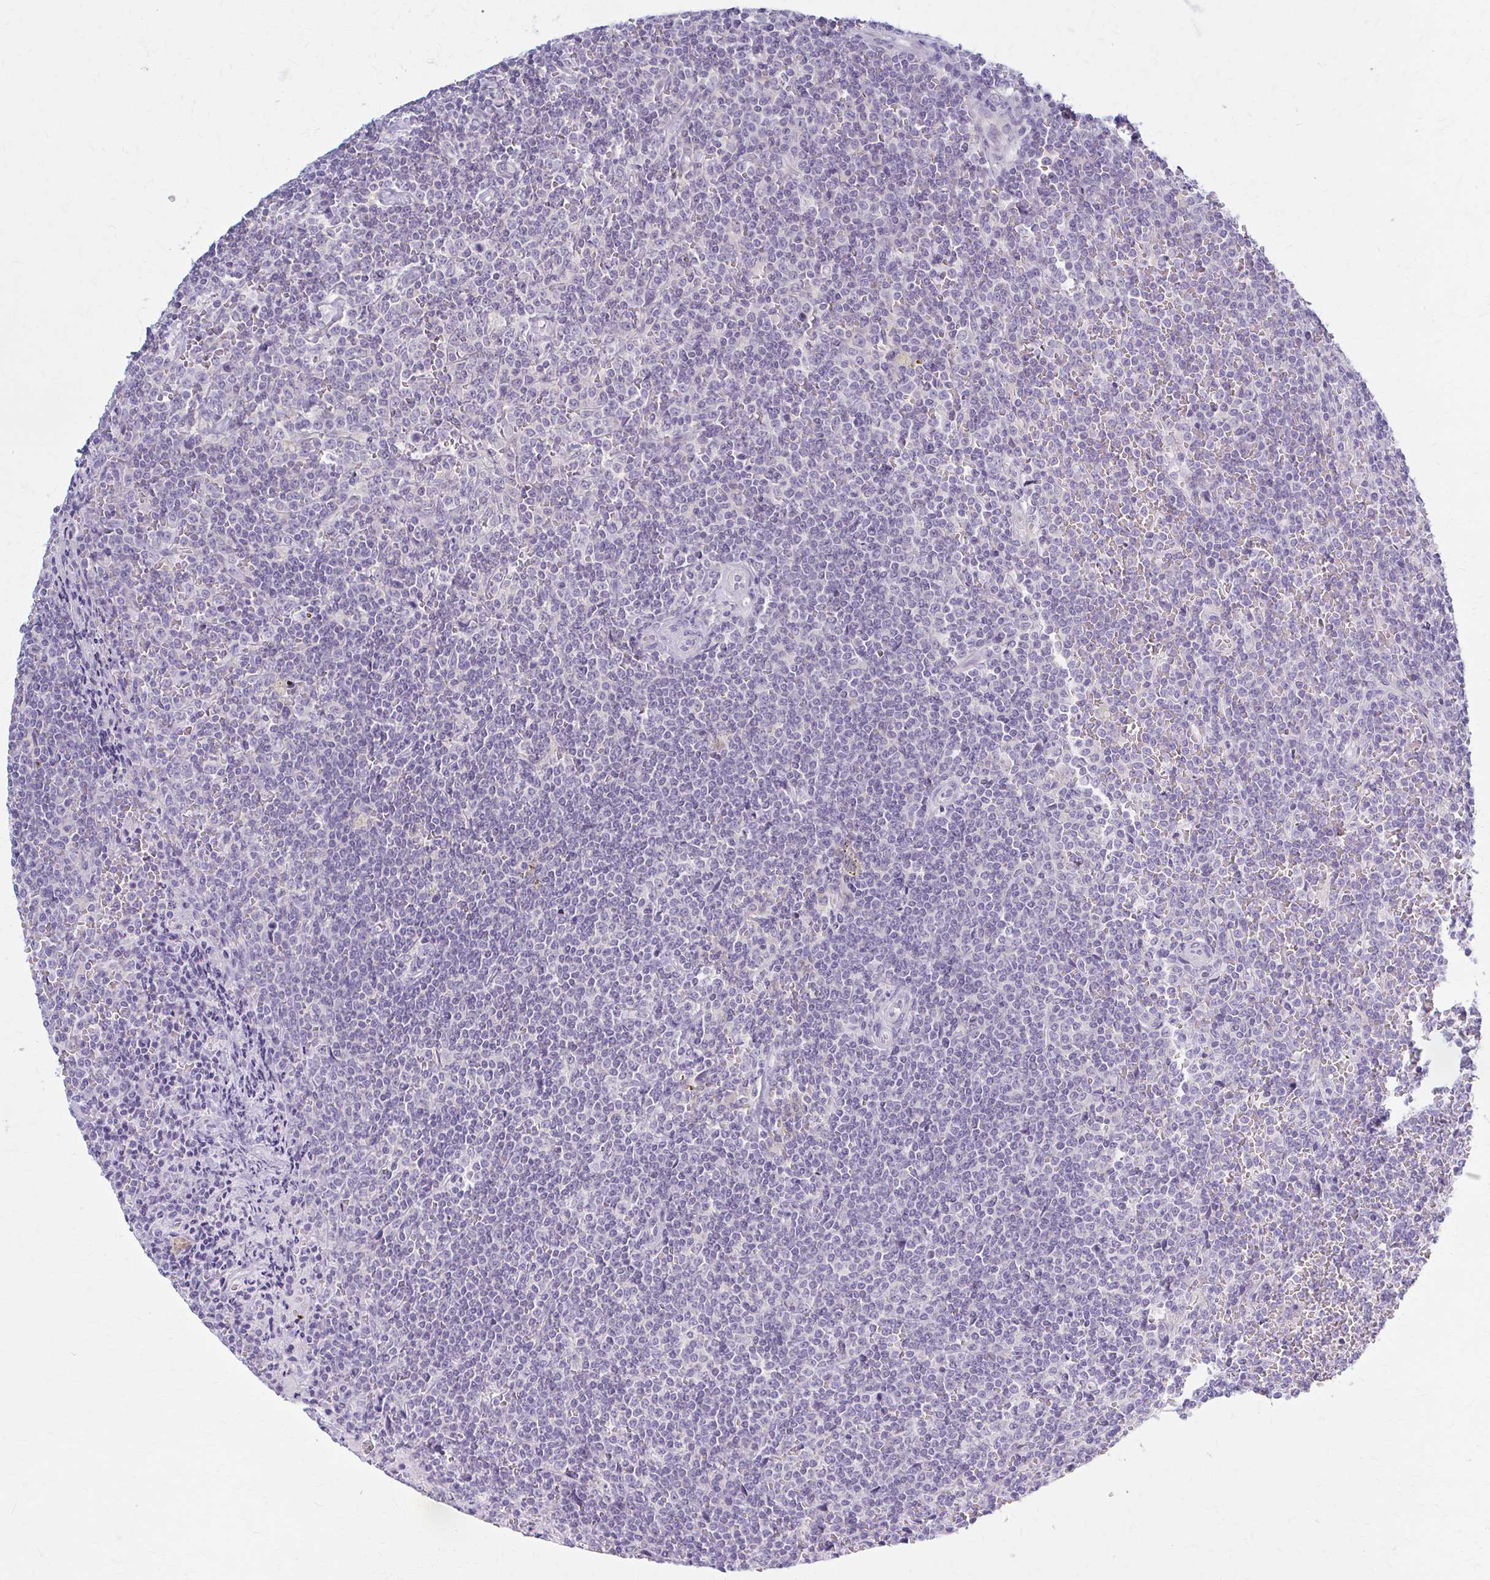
{"staining": {"intensity": "negative", "quantity": "none", "location": "none"}, "tissue": "lymphoma", "cell_type": "Tumor cells", "image_type": "cancer", "snomed": [{"axis": "morphology", "description": "Malignant lymphoma, non-Hodgkin's type, Low grade"}, {"axis": "topography", "description": "Spleen"}], "caption": "DAB immunohistochemical staining of human malignant lymphoma, non-Hodgkin's type (low-grade) shows no significant staining in tumor cells.", "gene": "PRKRA", "patient": {"sex": "female", "age": 19}}